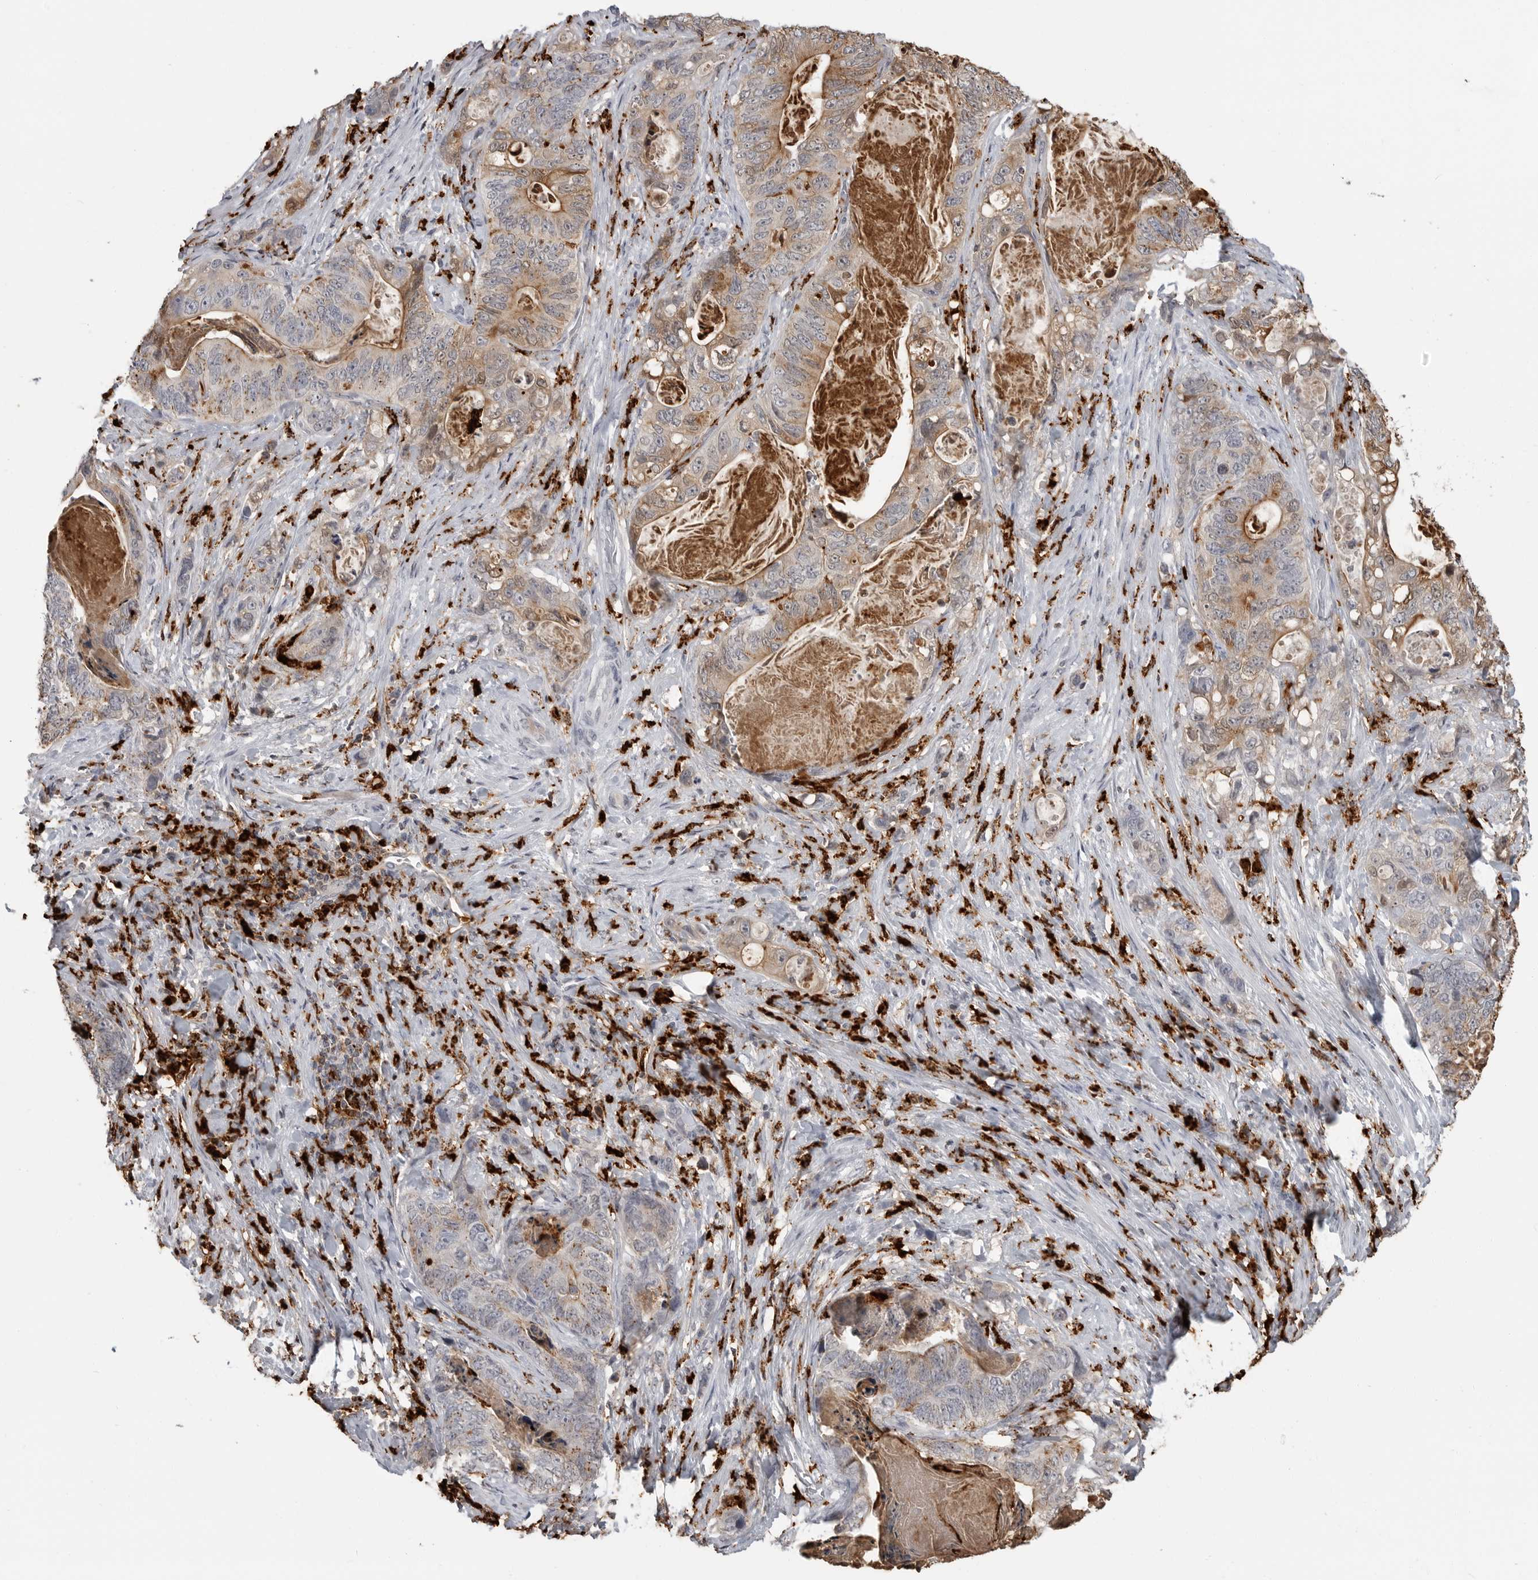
{"staining": {"intensity": "moderate", "quantity": "25%-75%", "location": "cytoplasmic/membranous"}, "tissue": "stomach cancer", "cell_type": "Tumor cells", "image_type": "cancer", "snomed": [{"axis": "morphology", "description": "Normal tissue, NOS"}, {"axis": "morphology", "description": "Adenocarcinoma, NOS"}, {"axis": "topography", "description": "Stomach"}], "caption": "An IHC image of neoplastic tissue is shown. Protein staining in brown labels moderate cytoplasmic/membranous positivity in stomach adenocarcinoma within tumor cells.", "gene": "IFI30", "patient": {"sex": "female", "age": 89}}